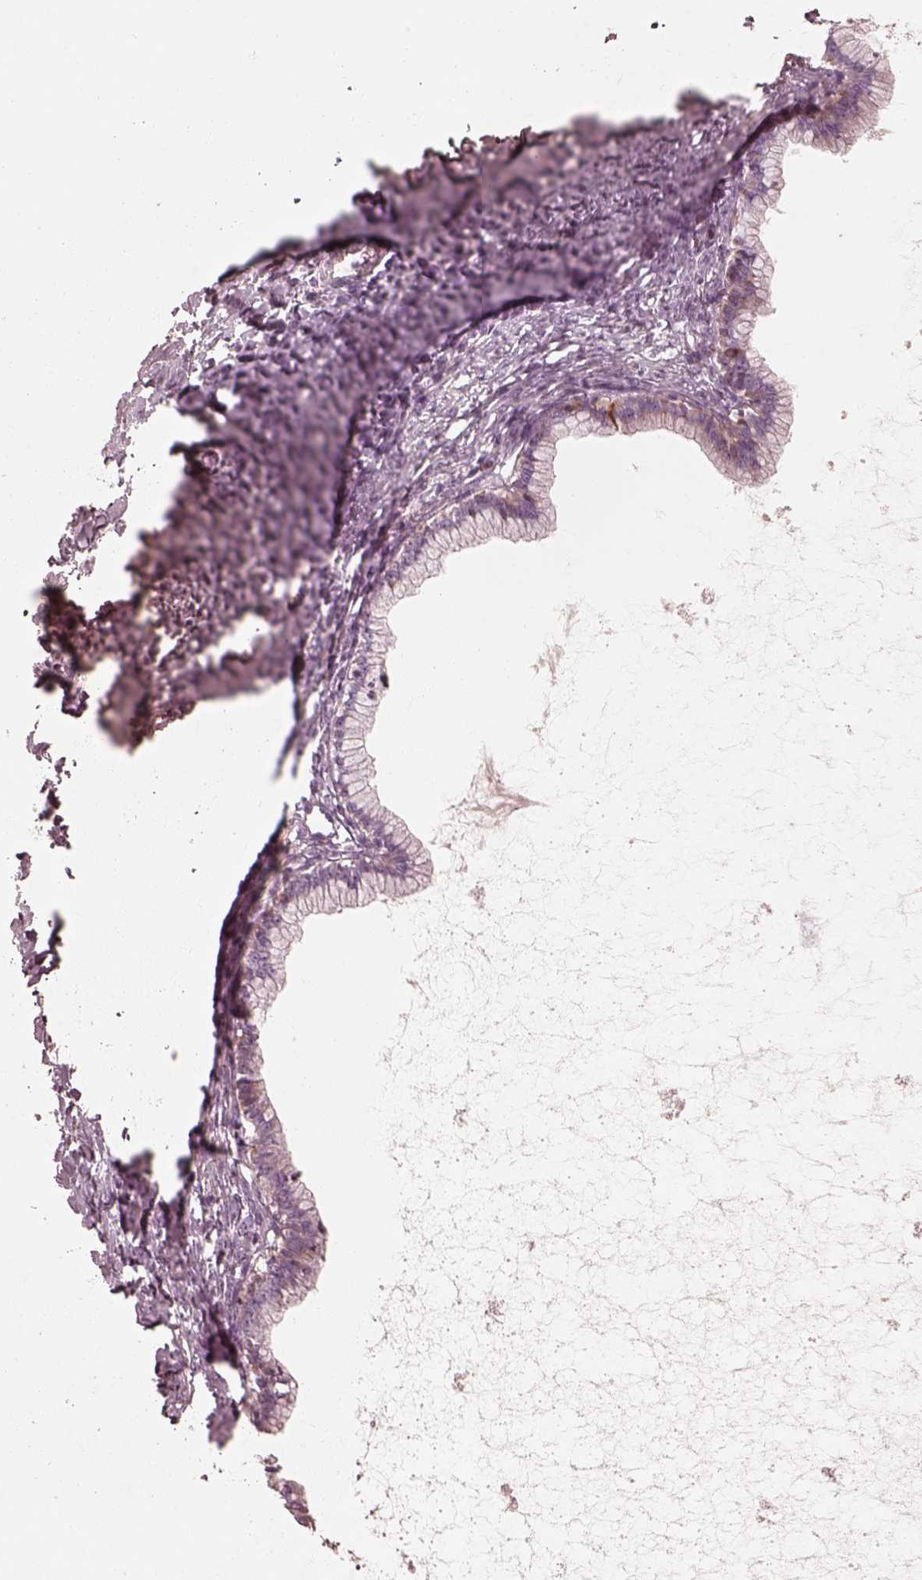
{"staining": {"intensity": "negative", "quantity": "none", "location": "none"}, "tissue": "ovarian cancer", "cell_type": "Tumor cells", "image_type": "cancer", "snomed": [{"axis": "morphology", "description": "Cystadenocarcinoma, mucinous, NOS"}, {"axis": "topography", "description": "Ovary"}], "caption": "The micrograph reveals no staining of tumor cells in ovarian cancer.", "gene": "RAB3C", "patient": {"sex": "female", "age": 41}}